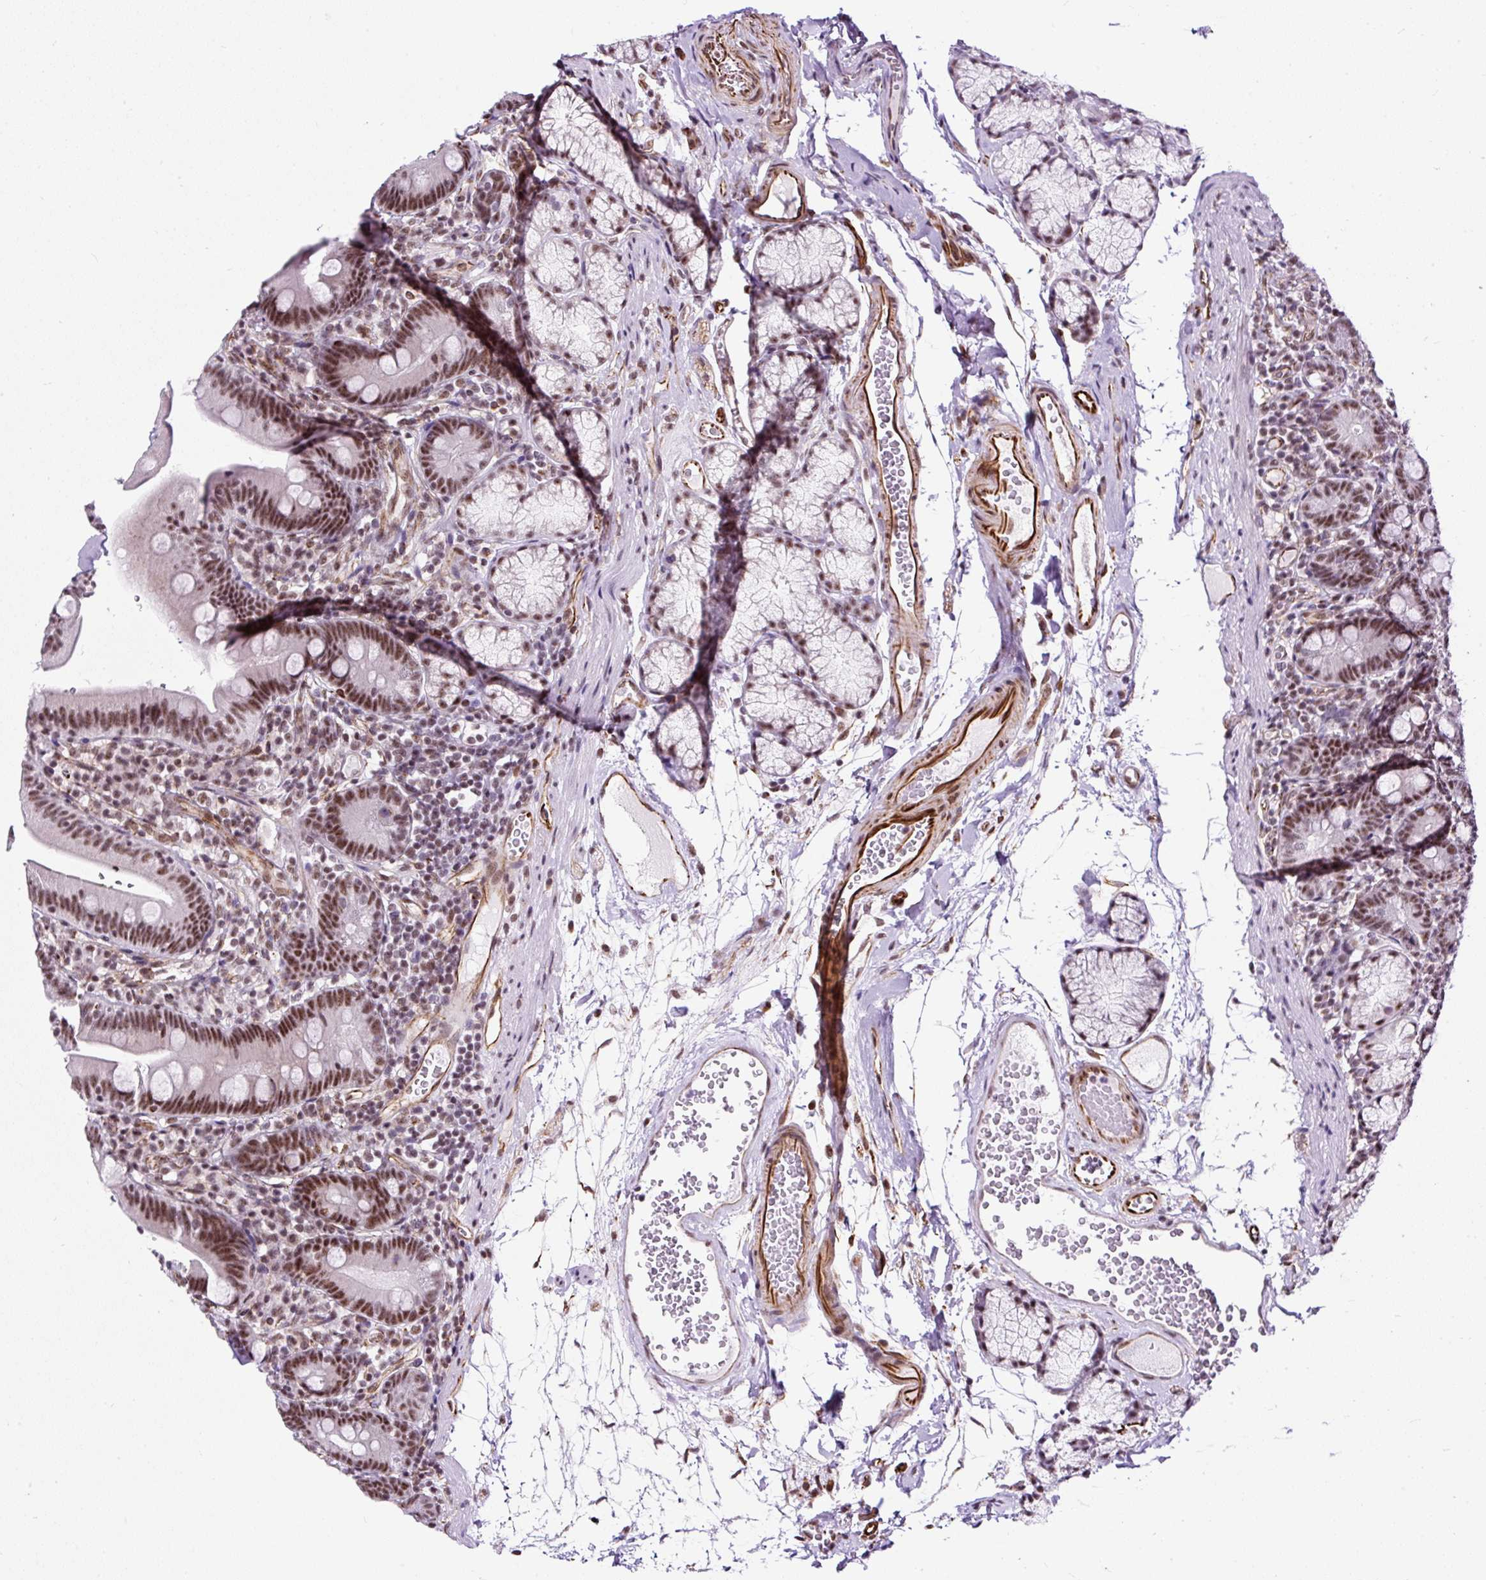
{"staining": {"intensity": "moderate", "quantity": ">75%", "location": "nuclear"}, "tissue": "duodenum", "cell_type": "Glandular cells", "image_type": "normal", "snomed": [{"axis": "morphology", "description": "Normal tissue, NOS"}, {"axis": "topography", "description": "Duodenum"}], "caption": "Brown immunohistochemical staining in unremarkable duodenum shows moderate nuclear positivity in approximately >75% of glandular cells.", "gene": "FMC1", "patient": {"sex": "female", "age": 67}}